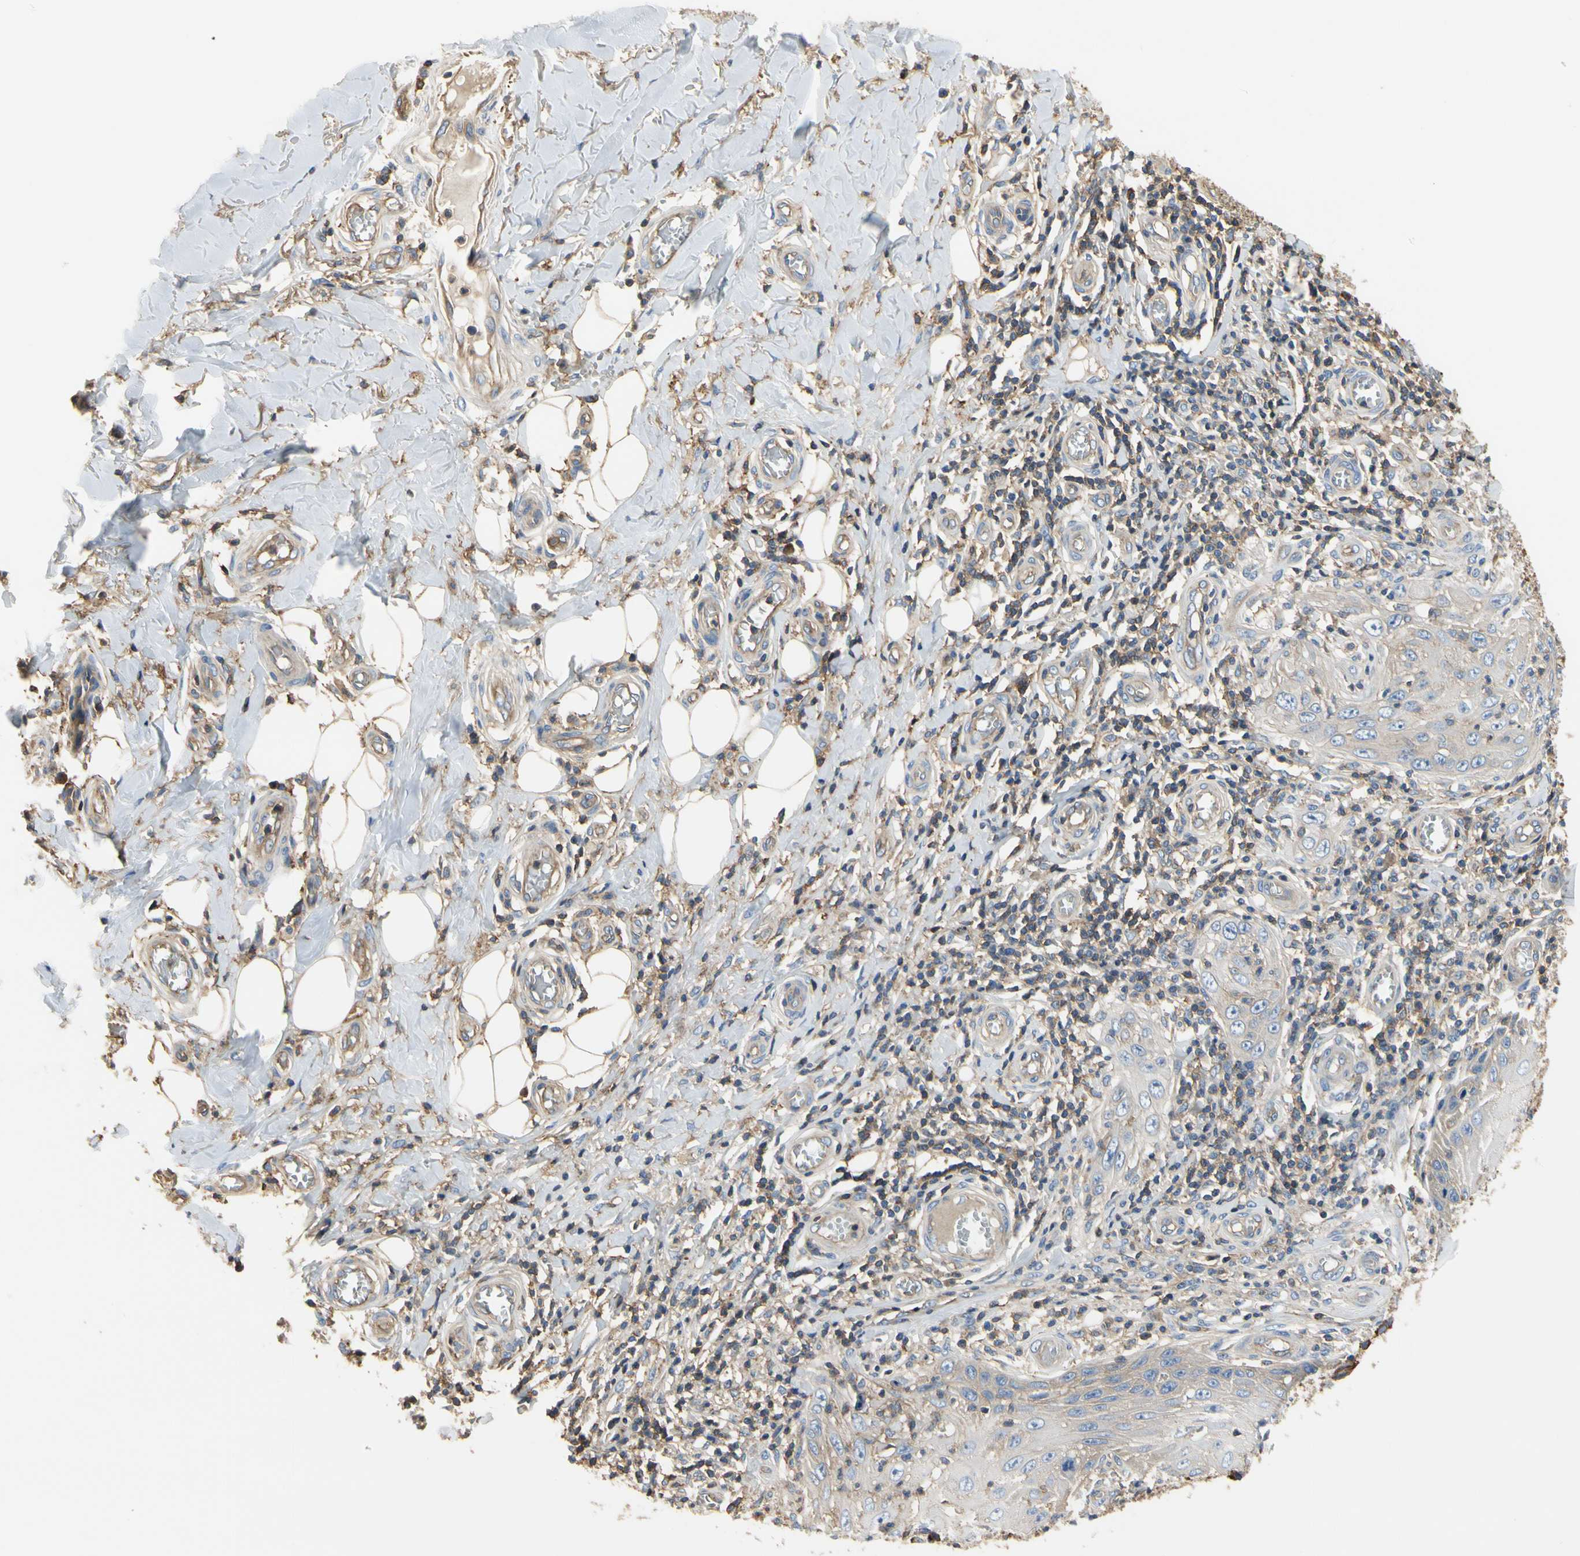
{"staining": {"intensity": "weak", "quantity": "25%-75%", "location": "cytoplasmic/membranous"}, "tissue": "skin cancer", "cell_type": "Tumor cells", "image_type": "cancer", "snomed": [{"axis": "morphology", "description": "Squamous cell carcinoma, NOS"}, {"axis": "topography", "description": "Skin"}], "caption": "There is low levels of weak cytoplasmic/membranous expression in tumor cells of skin squamous cell carcinoma, as demonstrated by immunohistochemical staining (brown color).", "gene": "IL1RL1", "patient": {"sex": "female", "age": 73}}